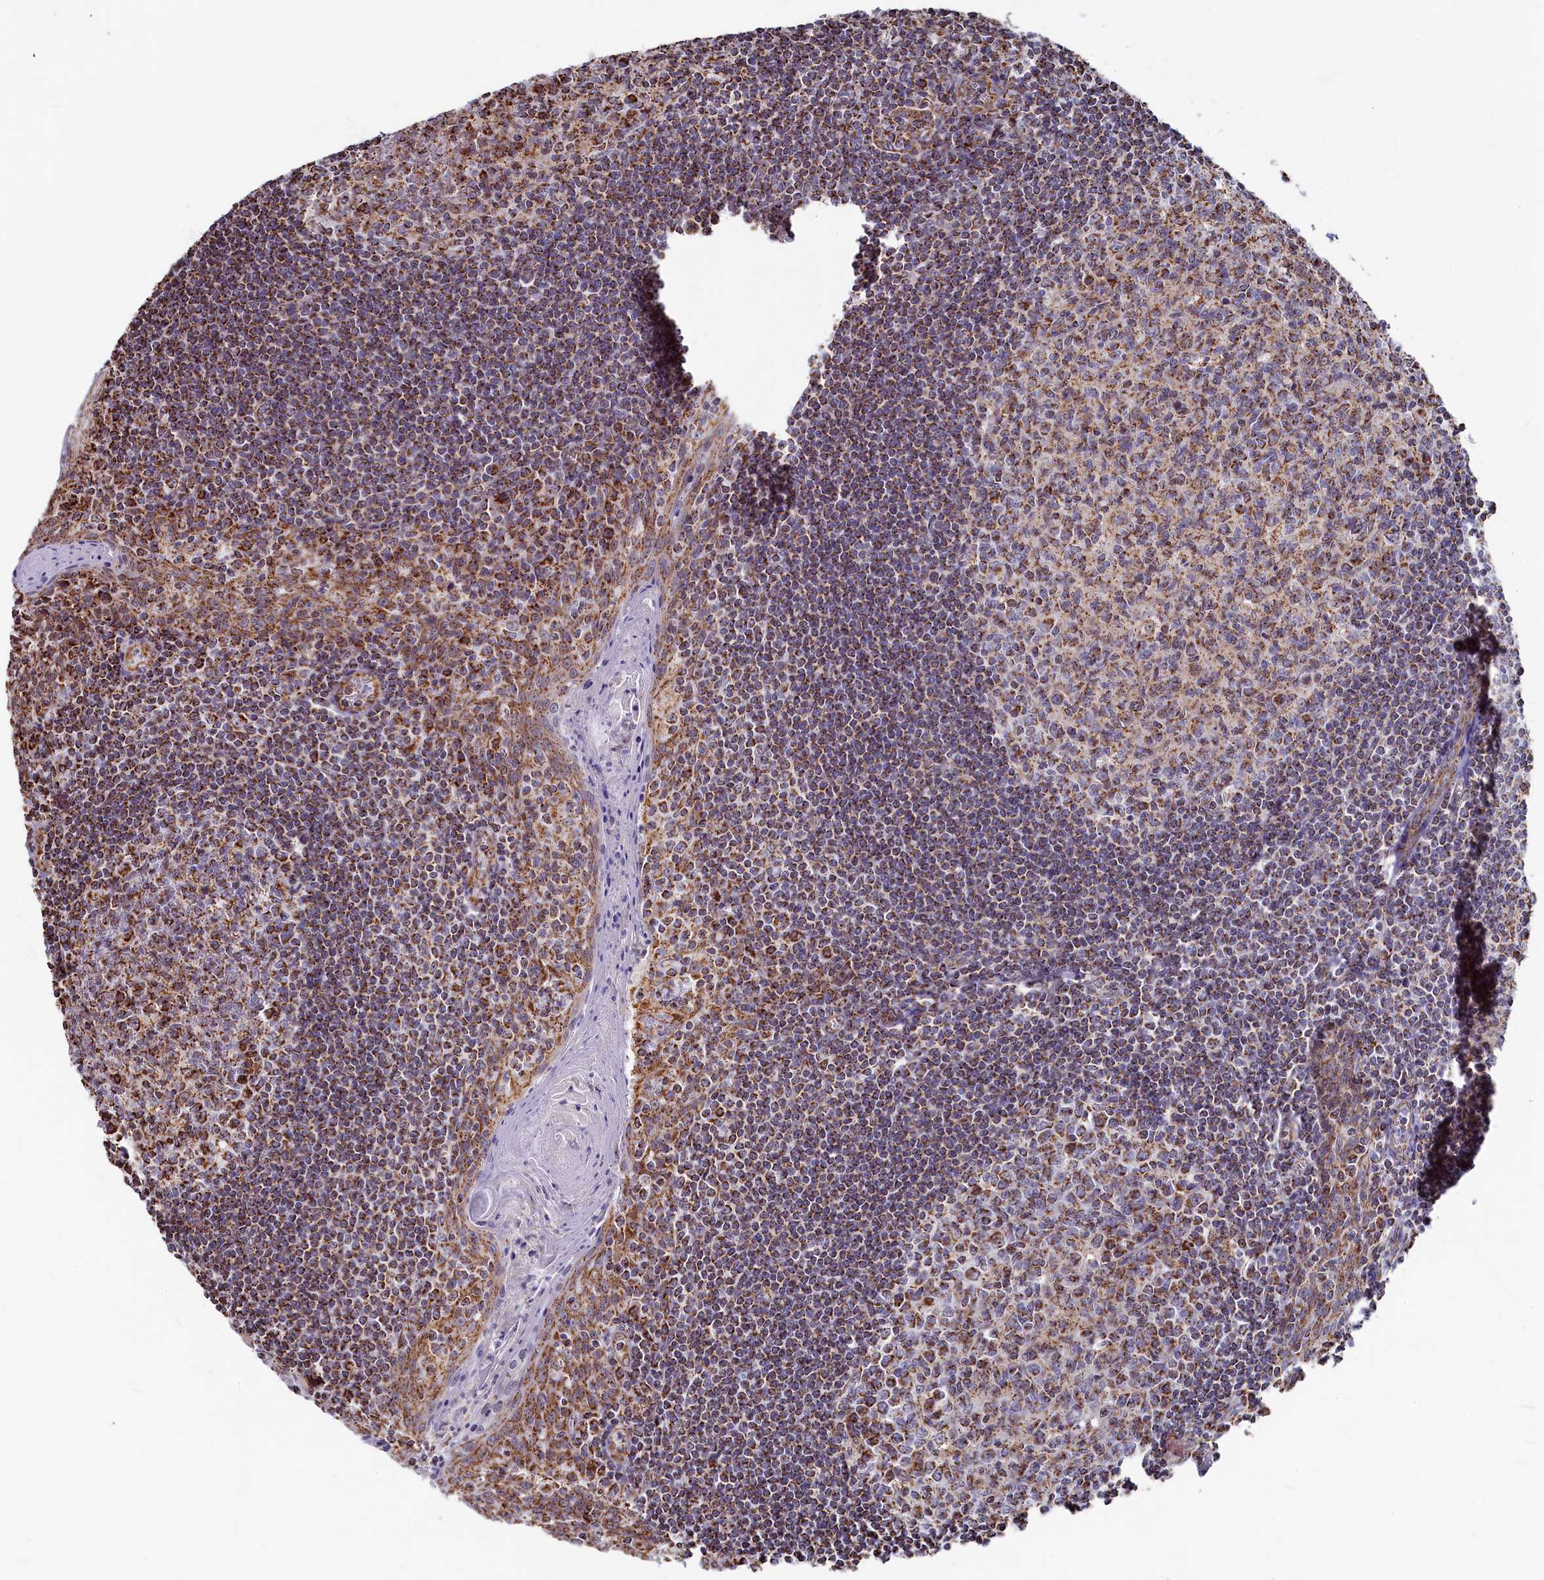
{"staining": {"intensity": "moderate", "quantity": ">75%", "location": "cytoplasmic/membranous"}, "tissue": "tonsil", "cell_type": "Germinal center cells", "image_type": "normal", "snomed": [{"axis": "morphology", "description": "Normal tissue, NOS"}, {"axis": "topography", "description": "Tonsil"}], "caption": "Immunohistochemical staining of normal human tonsil reveals moderate cytoplasmic/membranous protein expression in about >75% of germinal center cells.", "gene": "SPR", "patient": {"sex": "male", "age": 27}}